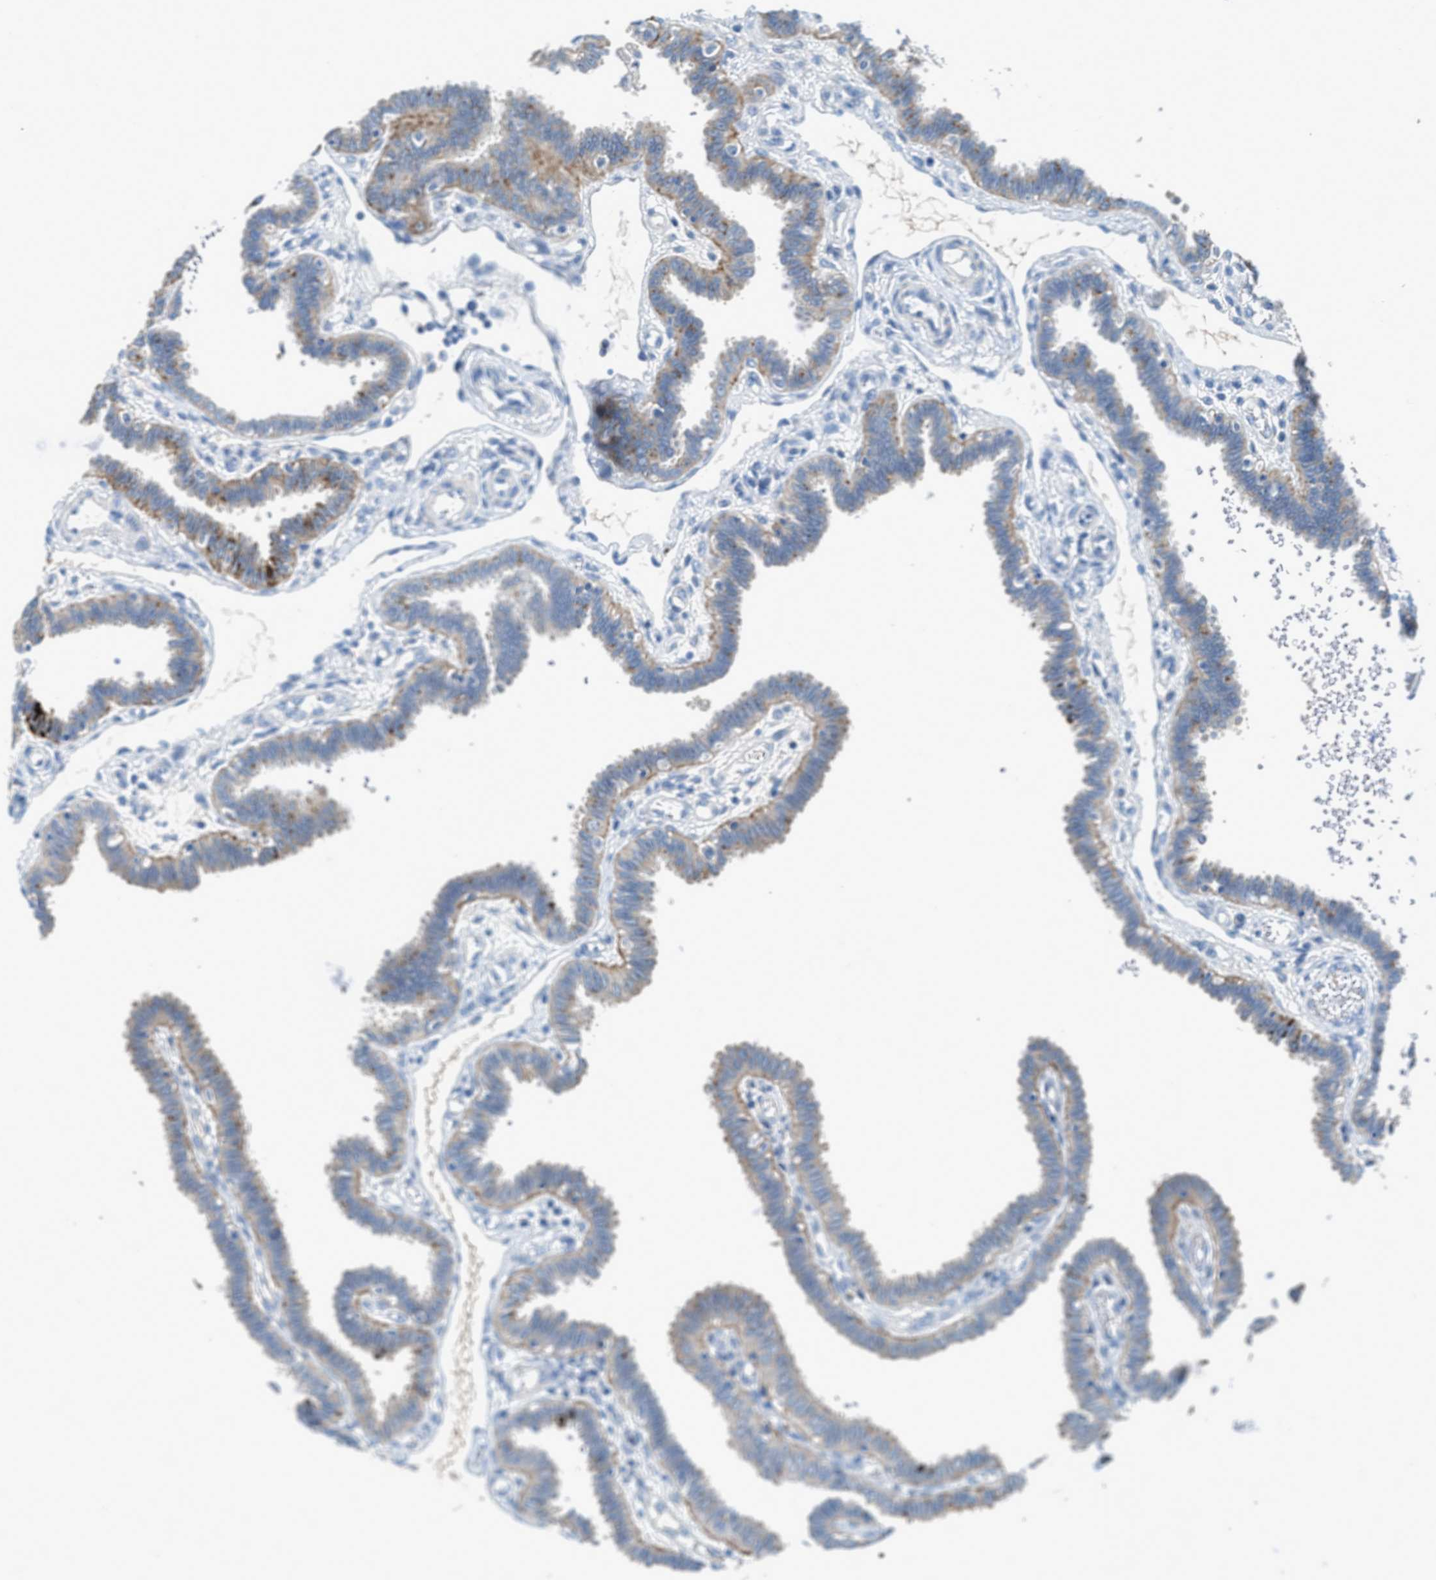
{"staining": {"intensity": "moderate", "quantity": "25%-75%", "location": "cytoplasmic/membranous"}, "tissue": "fallopian tube", "cell_type": "Glandular cells", "image_type": "normal", "snomed": [{"axis": "morphology", "description": "Normal tissue, NOS"}, {"axis": "topography", "description": "Fallopian tube"}], "caption": "Fallopian tube stained with immunohistochemistry (IHC) reveals moderate cytoplasmic/membranous positivity in about 25%-75% of glandular cells.", "gene": "TSPAN3", "patient": {"sex": "female", "age": 32}}